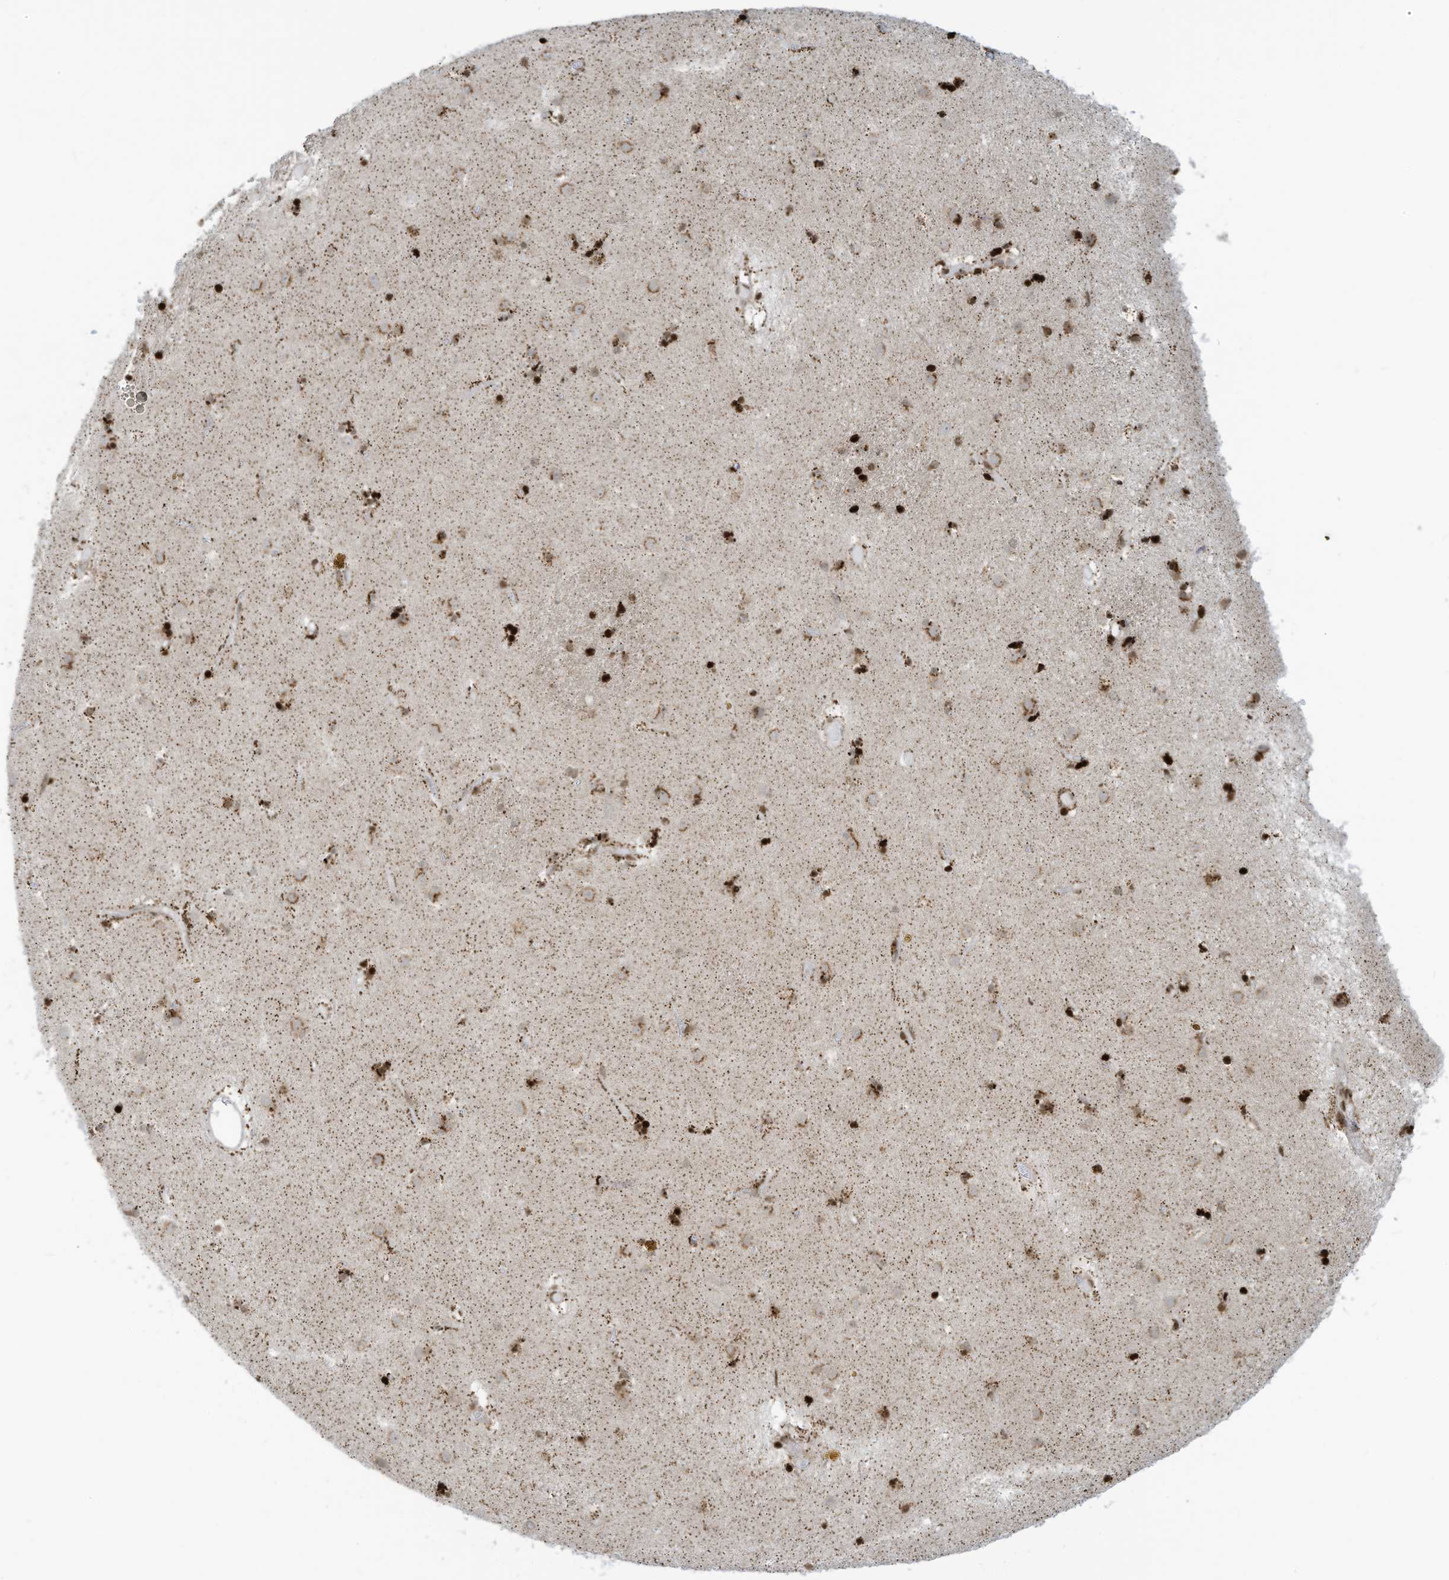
{"staining": {"intensity": "strong", "quantity": ">75%", "location": "nuclear"}, "tissue": "caudate", "cell_type": "Glial cells", "image_type": "normal", "snomed": [{"axis": "morphology", "description": "Normal tissue, NOS"}, {"axis": "topography", "description": "Lateral ventricle wall"}], "caption": "DAB (3,3'-diaminobenzidine) immunohistochemical staining of benign caudate shows strong nuclear protein expression in about >75% of glial cells. The protein of interest is stained brown, and the nuclei are stained in blue (DAB IHC with brightfield microscopy, high magnification).", "gene": "ADI1", "patient": {"sex": "male", "age": 70}}